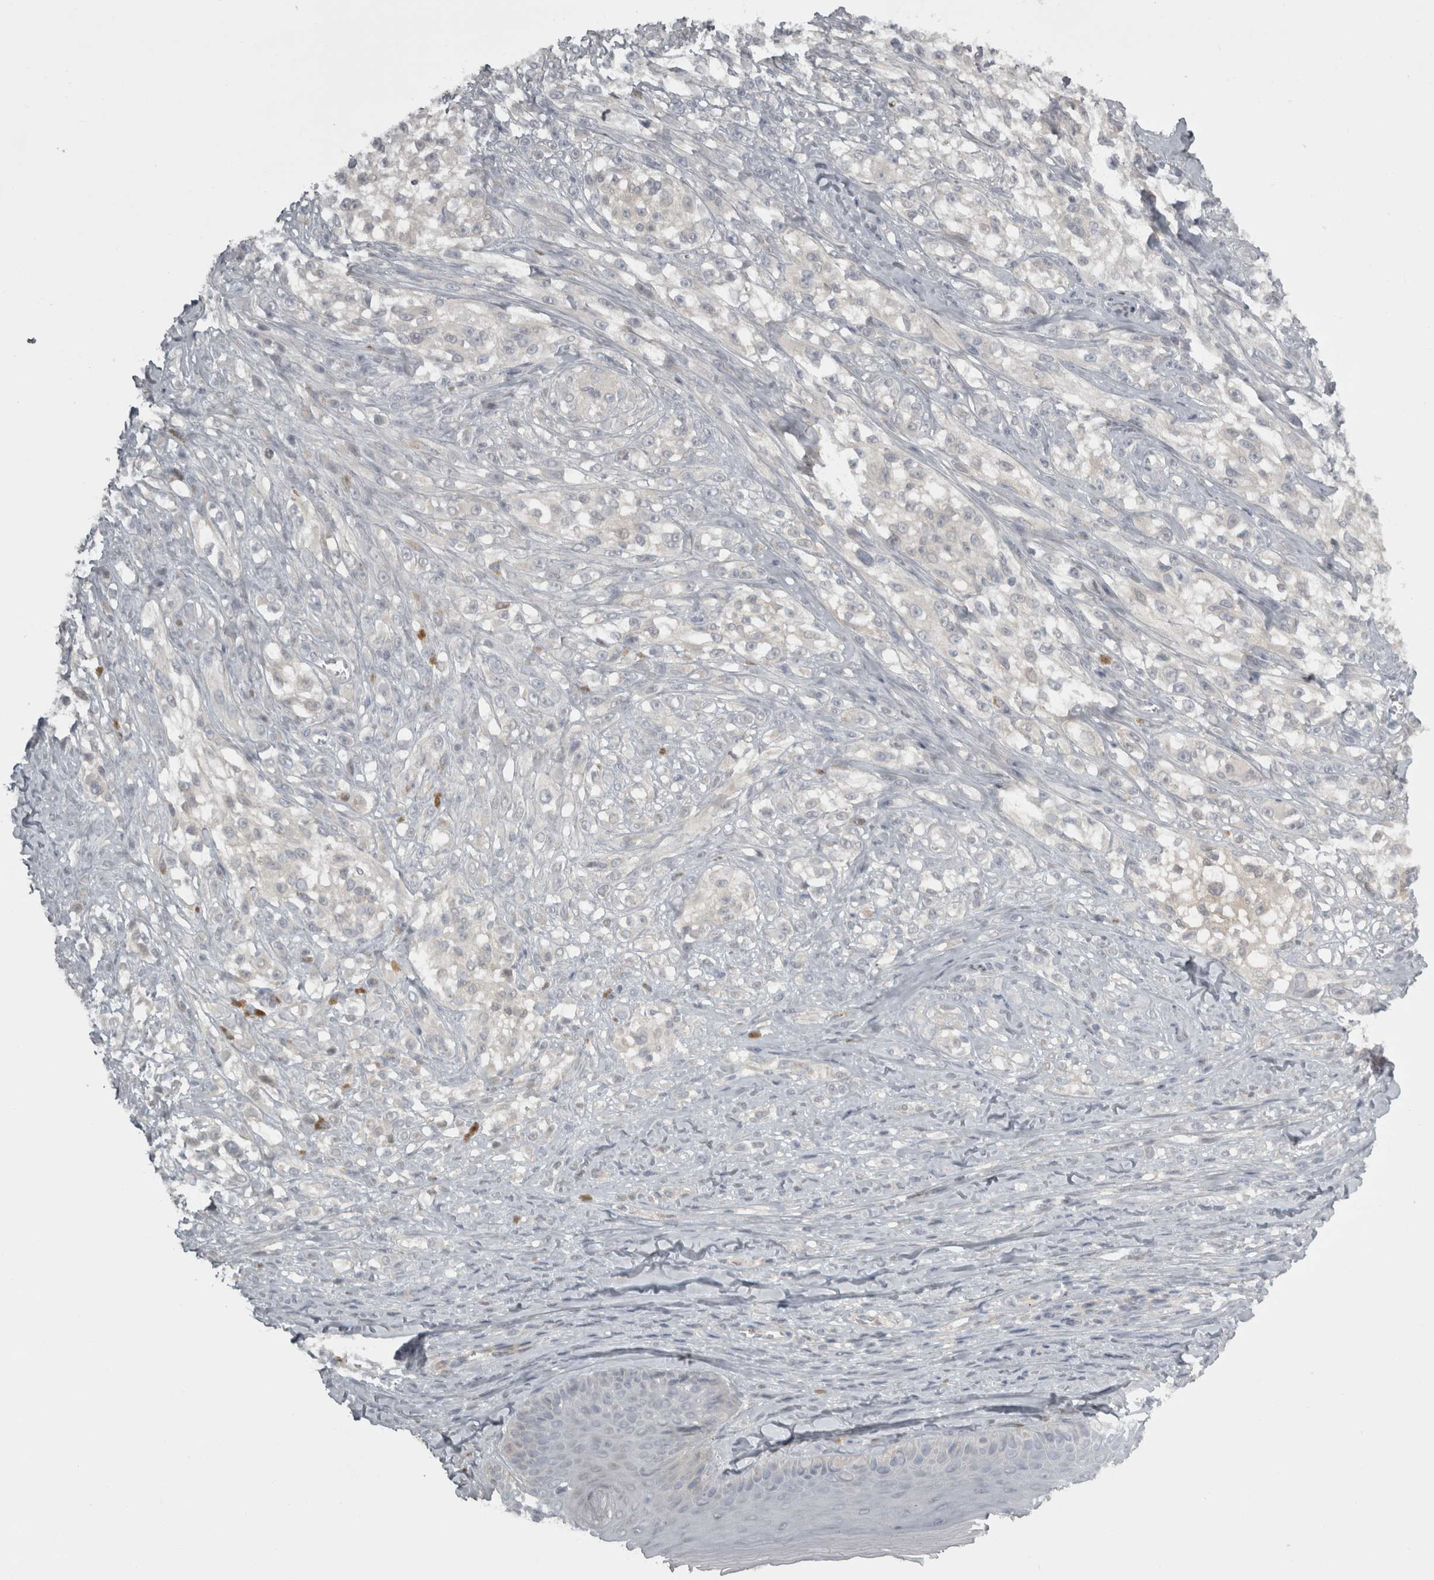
{"staining": {"intensity": "negative", "quantity": "none", "location": "none"}, "tissue": "melanoma", "cell_type": "Tumor cells", "image_type": "cancer", "snomed": [{"axis": "morphology", "description": "Malignant melanoma, NOS"}, {"axis": "topography", "description": "Skin of head"}], "caption": "Immunohistochemical staining of human malignant melanoma reveals no significant expression in tumor cells. (DAB immunohistochemistry with hematoxylin counter stain).", "gene": "SLCO5A1", "patient": {"sex": "male", "age": 83}}